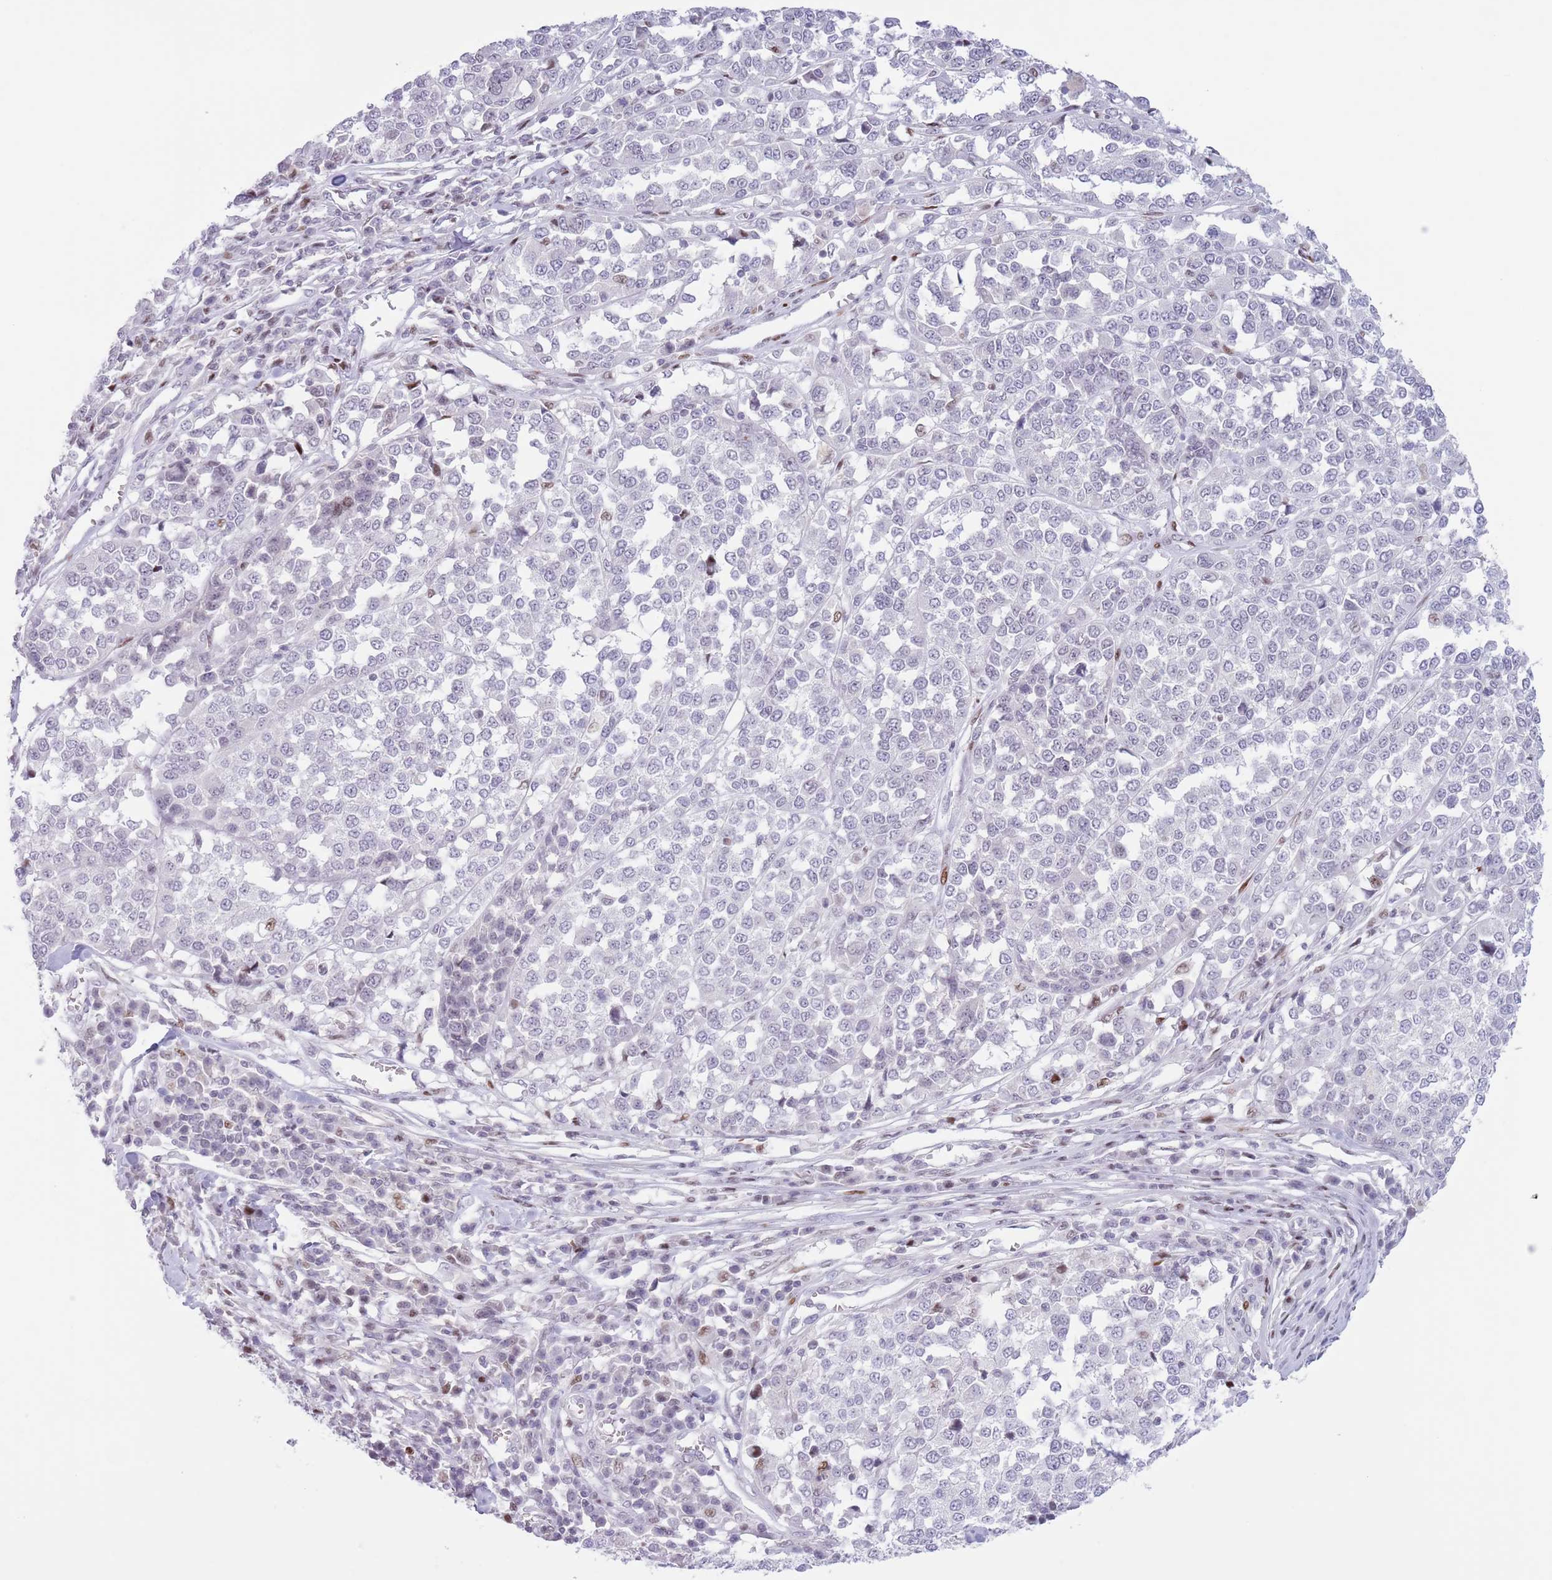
{"staining": {"intensity": "negative", "quantity": "none", "location": "none"}, "tissue": "melanoma", "cell_type": "Tumor cells", "image_type": "cancer", "snomed": [{"axis": "morphology", "description": "Malignant melanoma, Metastatic site"}, {"axis": "topography", "description": "Lymph node"}], "caption": "Micrograph shows no significant protein expression in tumor cells of malignant melanoma (metastatic site). The staining is performed using DAB brown chromogen with nuclei counter-stained in using hematoxylin.", "gene": "MFSD10", "patient": {"sex": "male", "age": 44}}